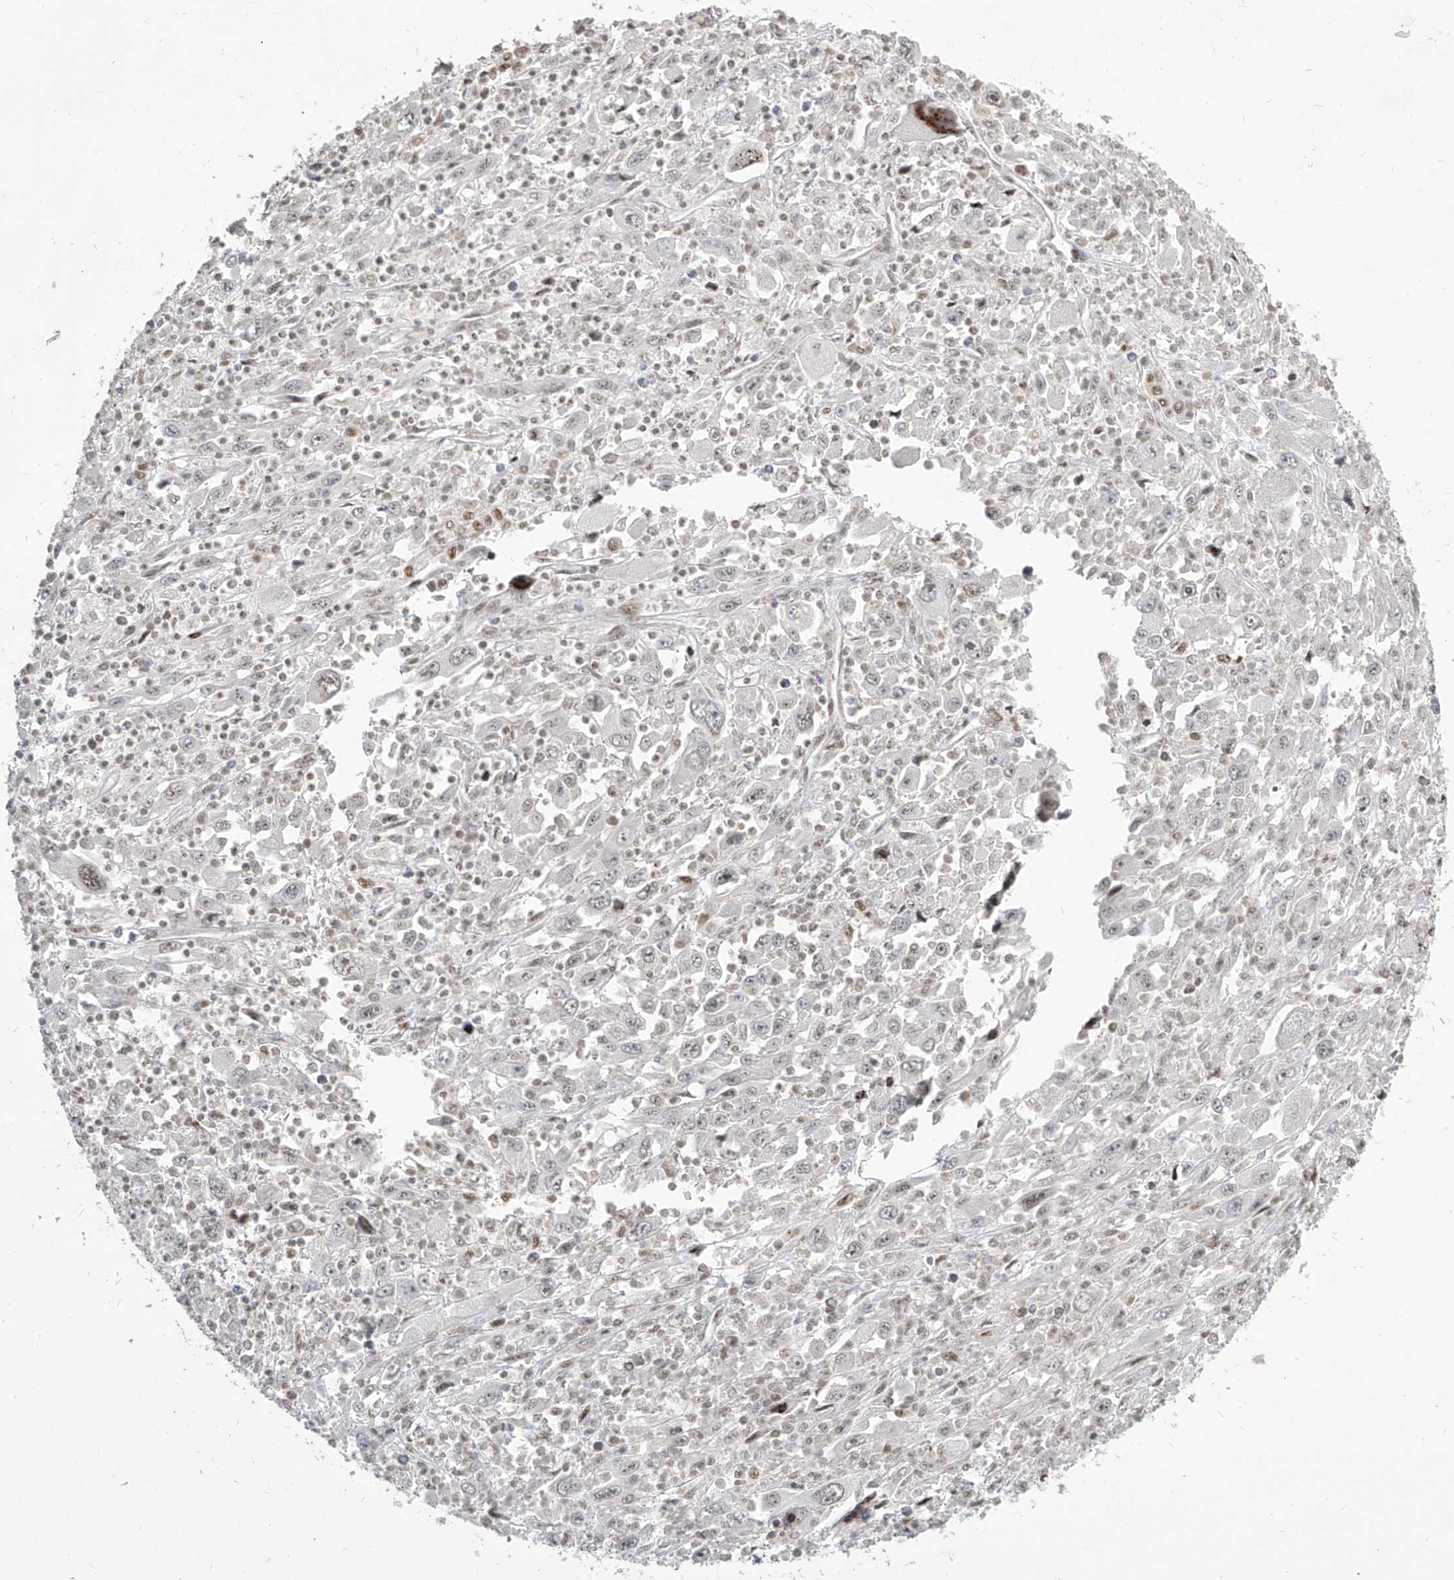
{"staining": {"intensity": "weak", "quantity": "<25%", "location": "nuclear"}, "tissue": "melanoma", "cell_type": "Tumor cells", "image_type": "cancer", "snomed": [{"axis": "morphology", "description": "Malignant melanoma, Metastatic site"}, {"axis": "topography", "description": "Skin"}], "caption": "Immunohistochemistry histopathology image of neoplastic tissue: human malignant melanoma (metastatic site) stained with DAB (3,3'-diaminobenzidine) exhibits no significant protein staining in tumor cells.", "gene": "IRF2", "patient": {"sex": "female", "age": 56}}